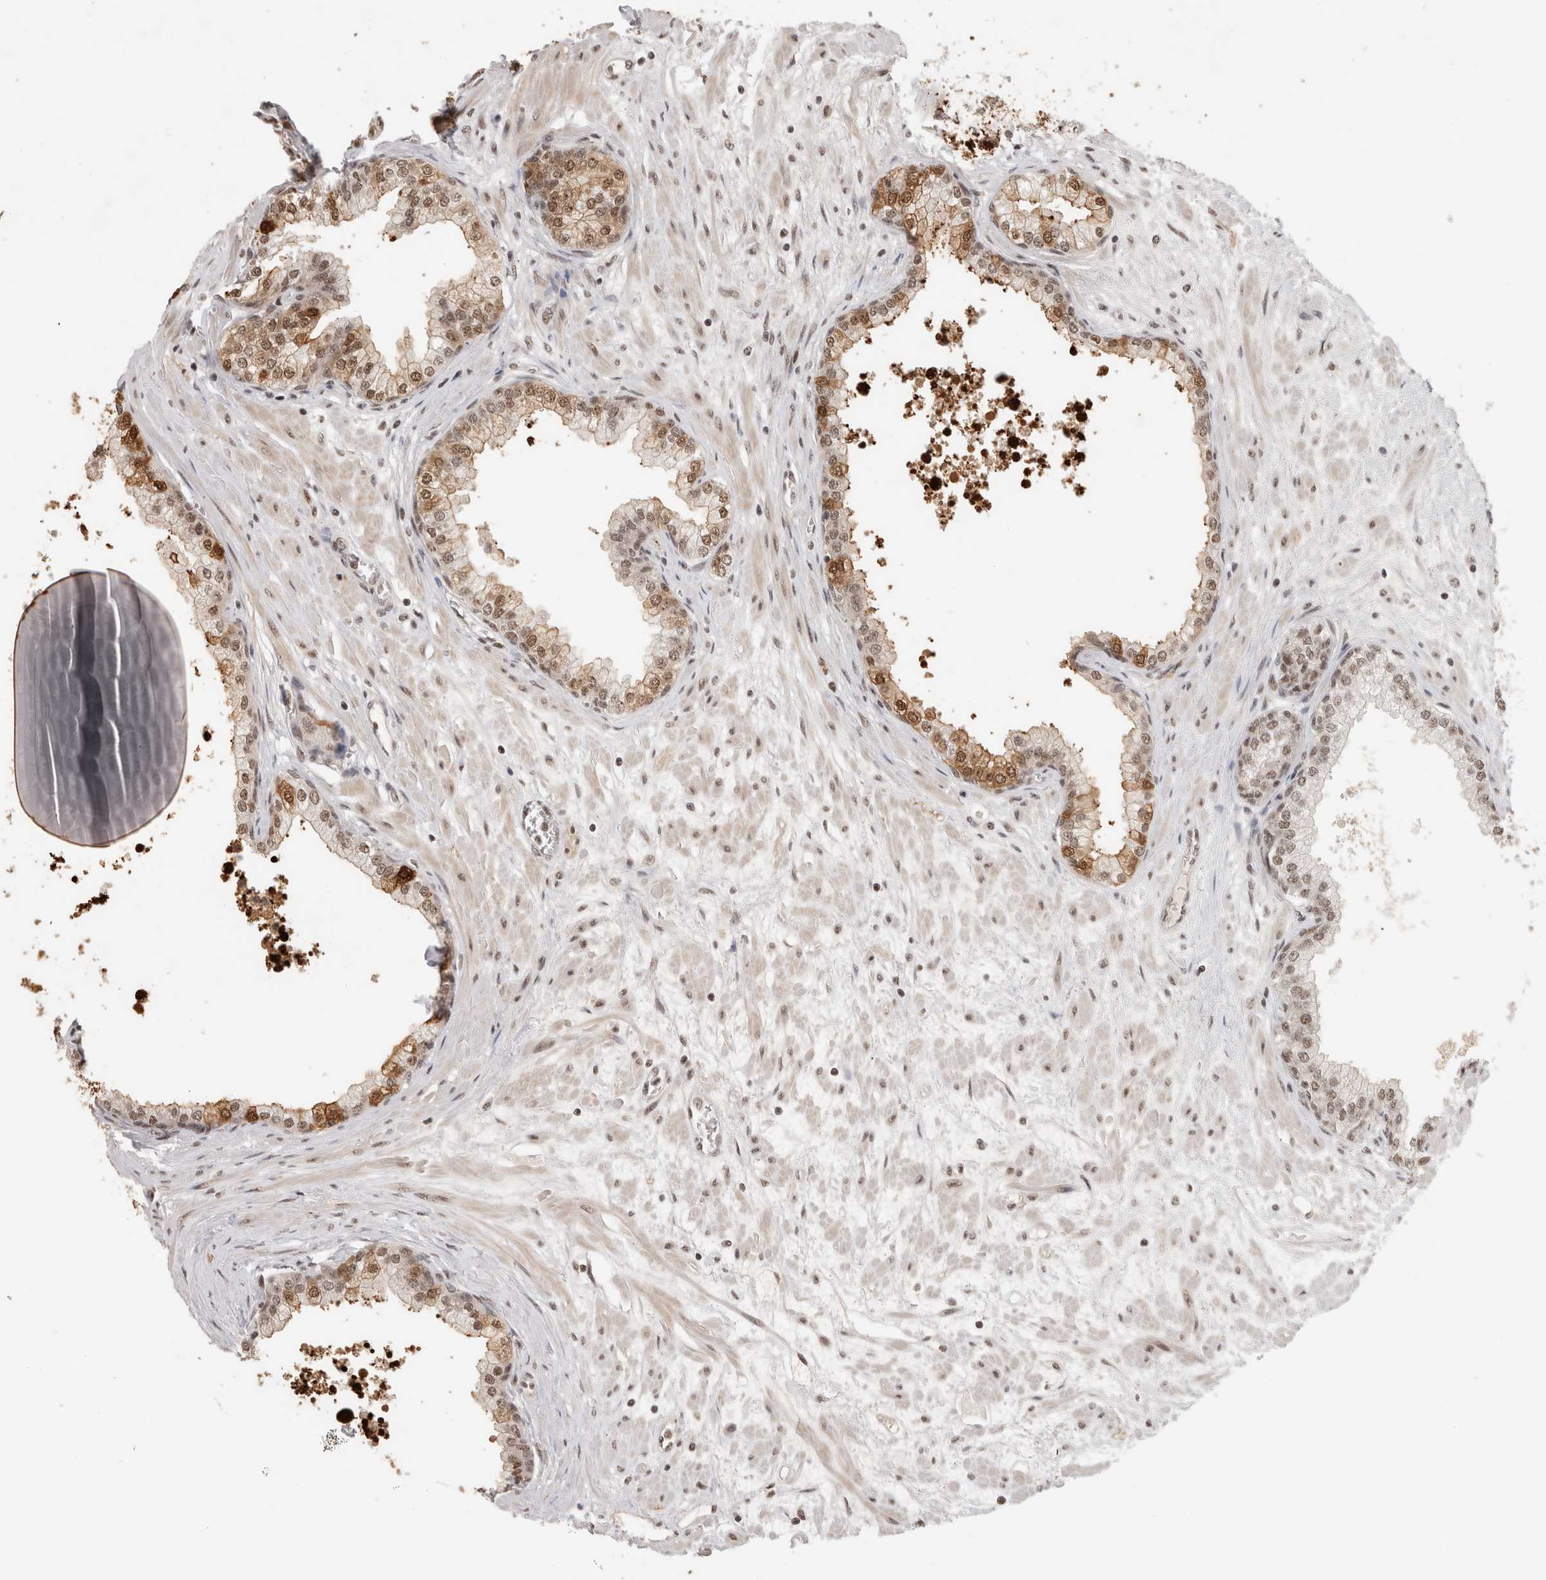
{"staining": {"intensity": "moderate", "quantity": ">75%", "location": "nuclear"}, "tissue": "prostate", "cell_type": "Glandular cells", "image_type": "normal", "snomed": [{"axis": "morphology", "description": "Normal tissue, NOS"}, {"axis": "morphology", "description": "Urothelial carcinoma, Low grade"}, {"axis": "topography", "description": "Urinary bladder"}, {"axis": "topography", "description": "Prostate"}], "caption": "Immunohistochemical staining of normal prostate shows moderate nuclear protein staining in approximately >75% of glandular cells.", "gene": "EBNA1BP2", "patient": {"sex": "male", "age": 60}}